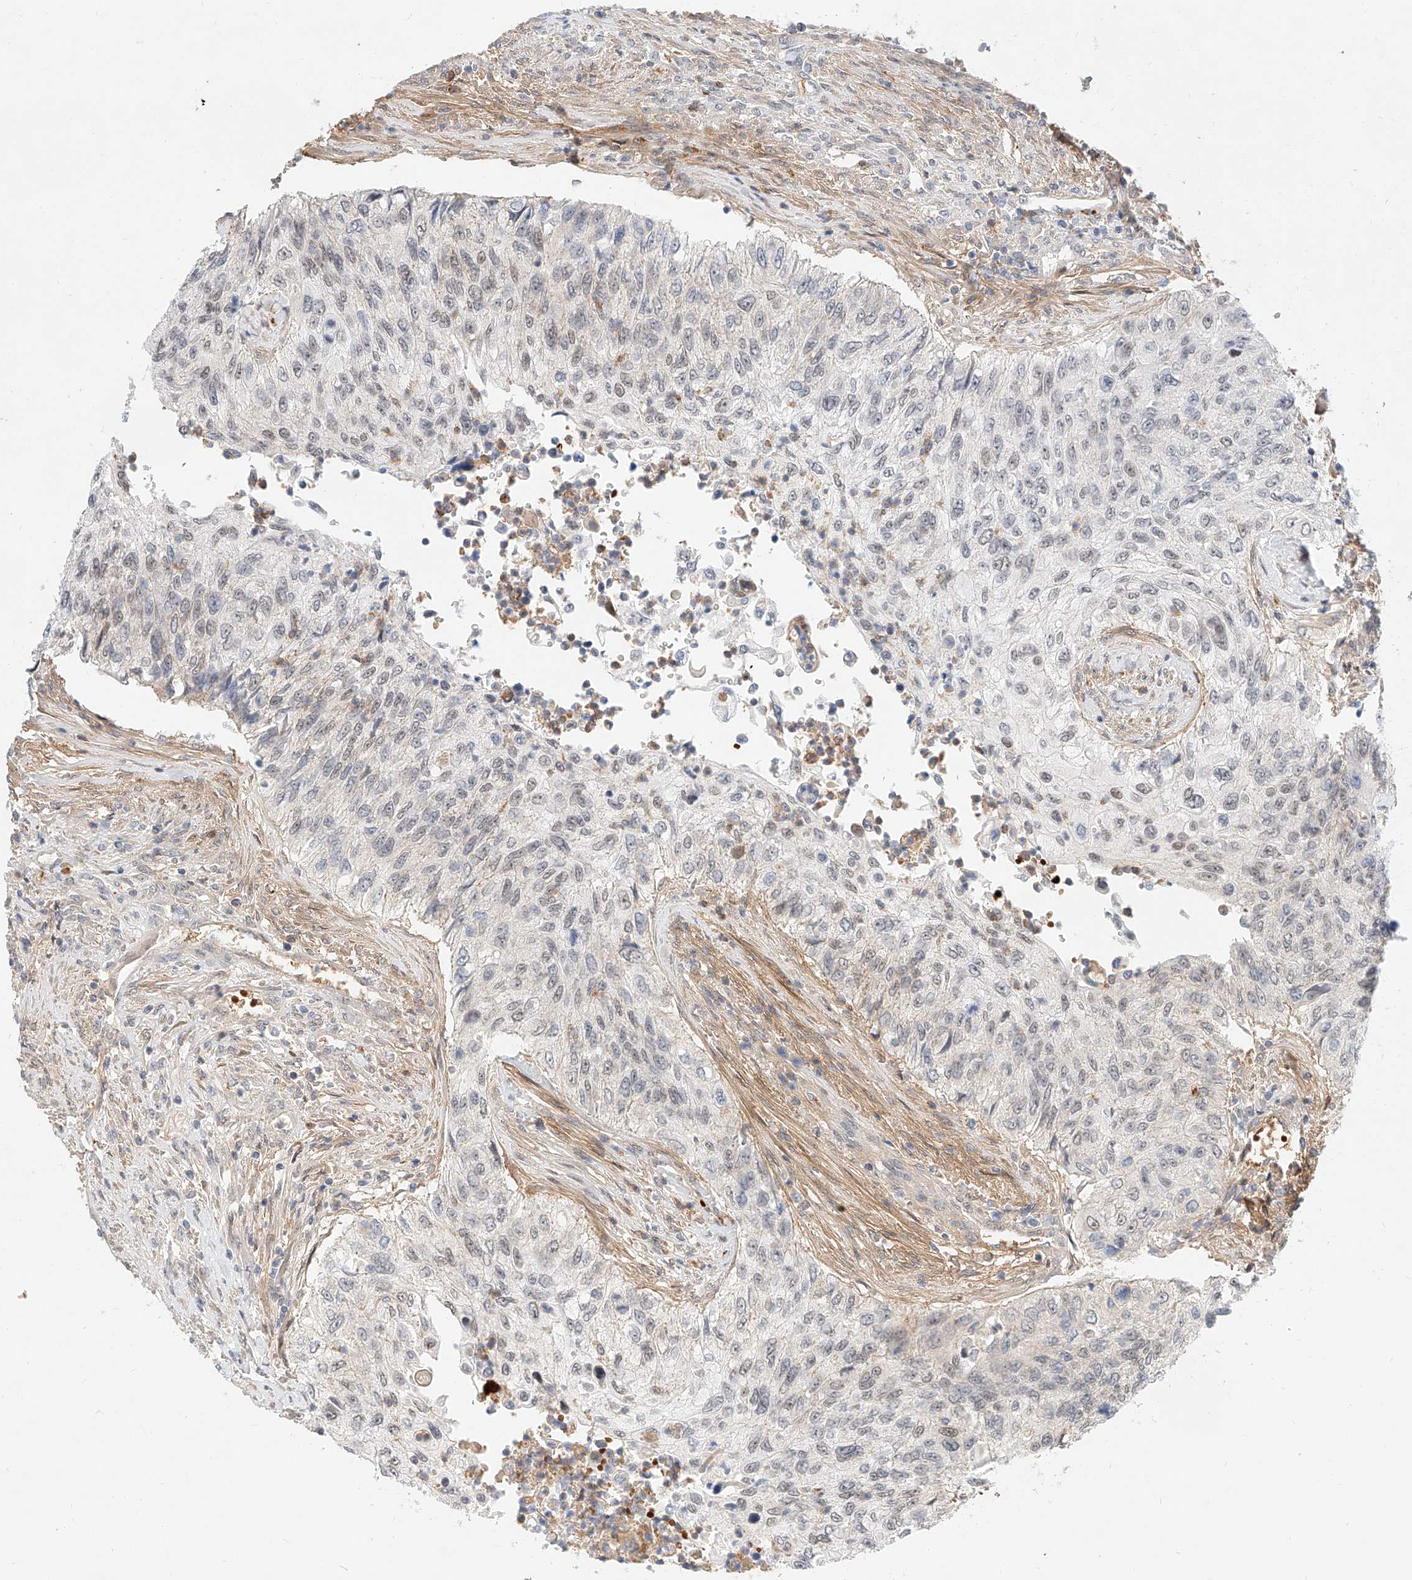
{"staining": {"intensity": "weak", "quantity": "<25%", "location": "nuclear"}, "tissue": "urothelial cancer", "cell_type": "Tumor cells", "image_type": "cancer", "snomed": [{"axis": "morphology", "description": "Urothelial carcinoma, High grade"}, {"axis": "topography", "description": "Urinary bladder"}], "caption": "A high-resolution micrograph shows immunohistochemistry (IHC) staining of urothelial cancer, which displays no significant expression in tumor cells. The staining is performed using DAB (3,3'-diaminobenzidine) brown chromogen with nuclei counter-stained in using hematoxylin.", "gene": "CBX8", "patient": {"sex": "female", "age": 60}}